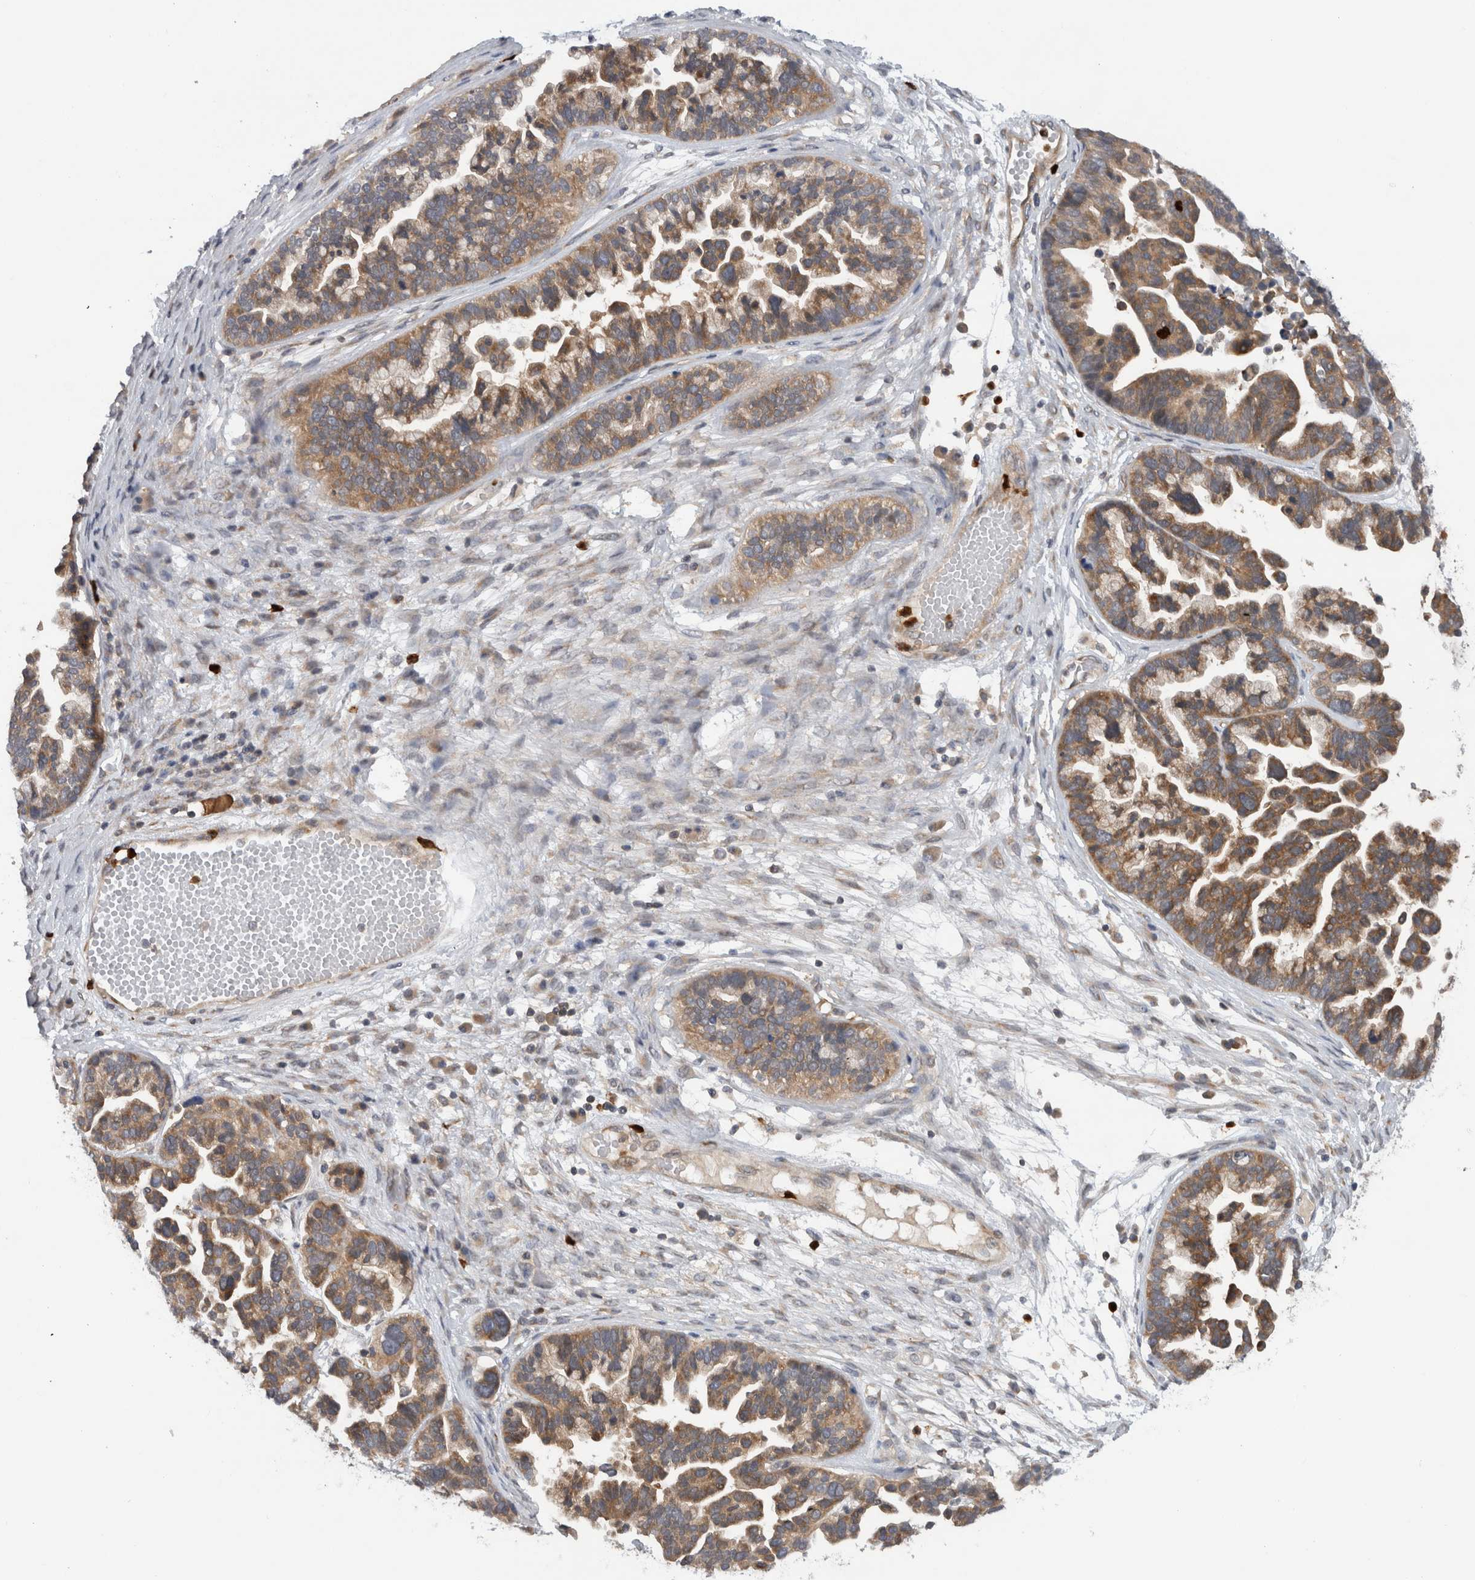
{"staining": {"intensity": "moderate", "quantity": ">75%", "location": "cytoplasmic/membranous"}, "tissue": "ovarian cancer", "cell_type": "Tumor cells", "image_type": "cancer", "snomed": [{"axis": "morphology", "description": "Cystadenocarcinoma, serous, NOS"}, {"axis": "topography", "description": "Ovary"}], "caption": "Immunohistochemistry (IHC) of human serous cystadenocarcinoma (ovarian) demonstrates medium levels of moderate cytoplasmic/membranous expression in approximately >75% of tumor cells. The staining is performed using DAB brown chromogen to label protein expression. The nuclei are counter-stained blue using hematoxylin.", "gene": "PDCD2", "patient": {"sex": "female", "age": 56}}